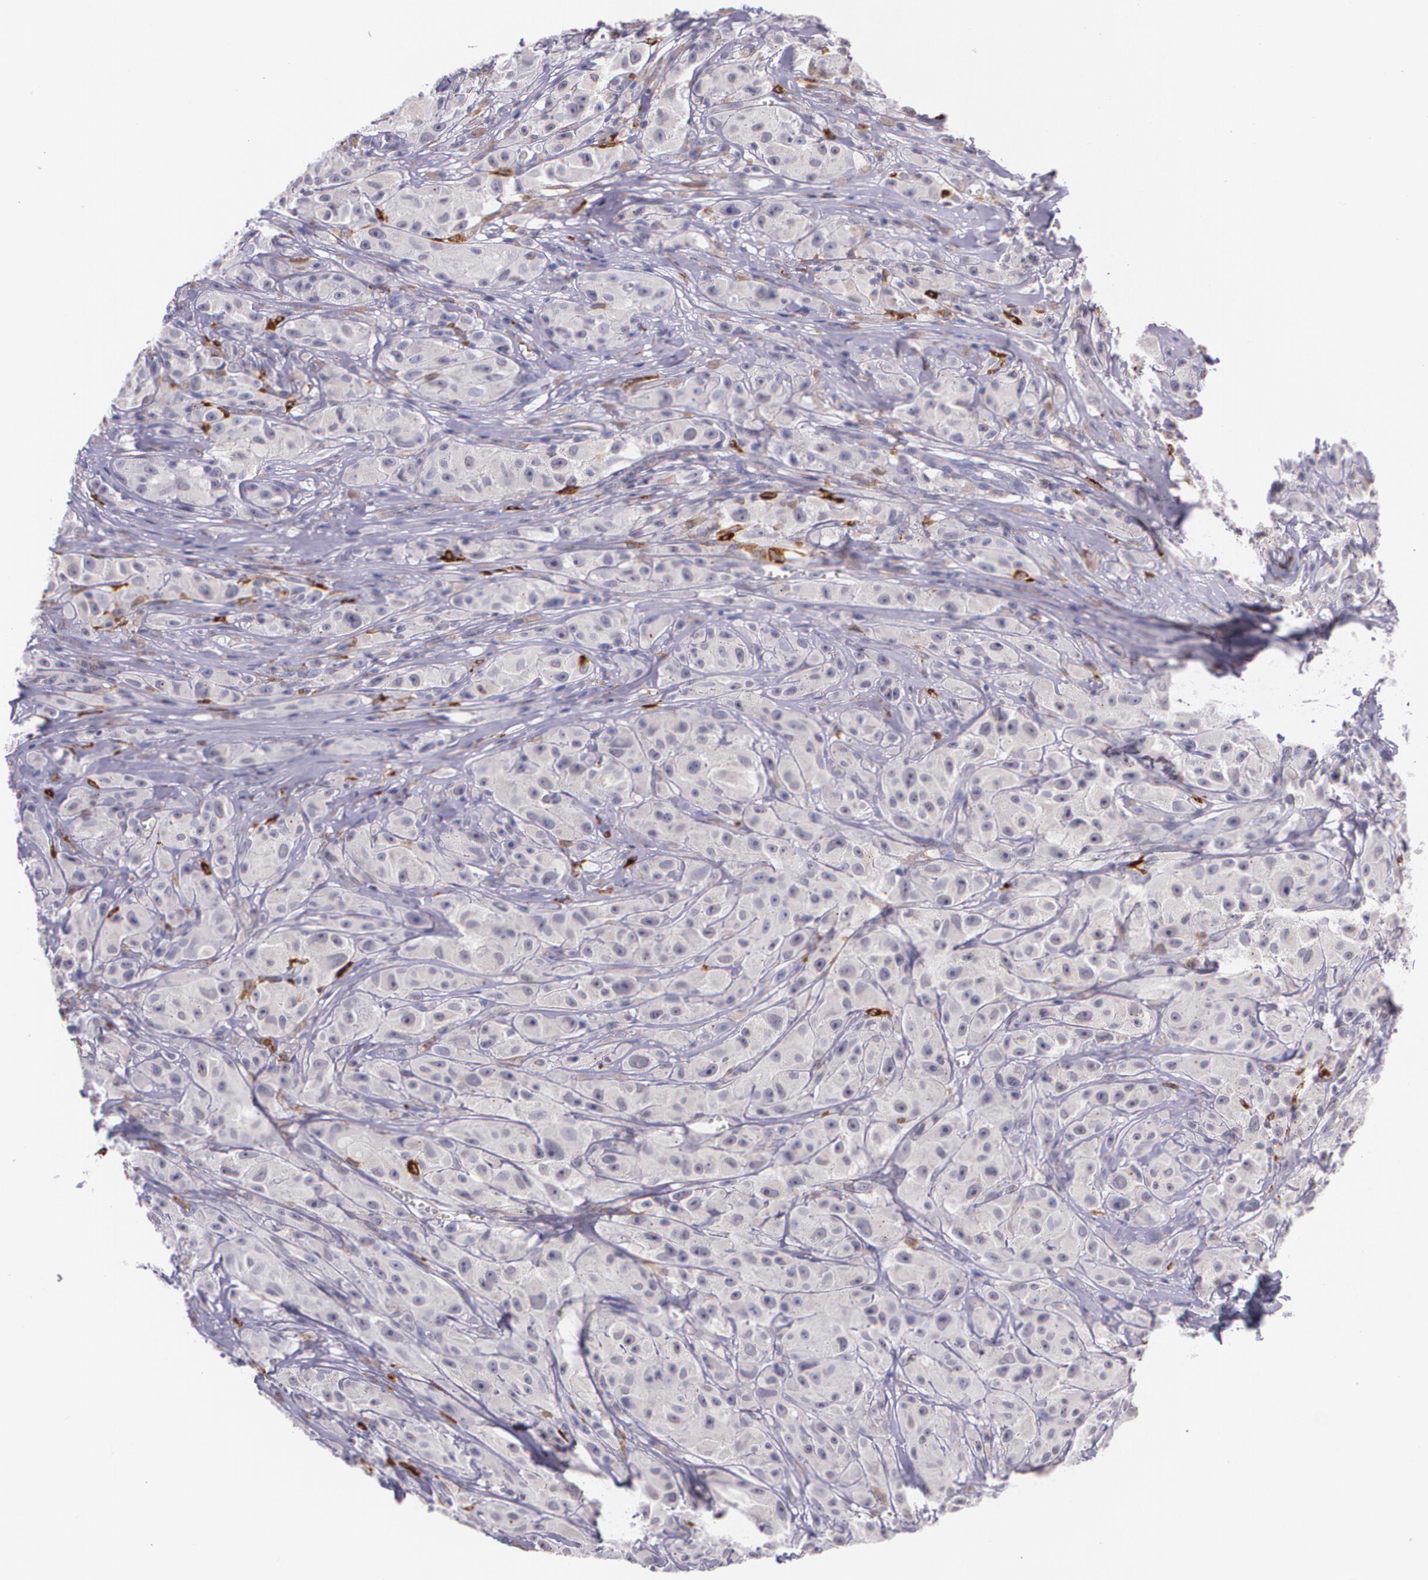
{"staining": {"intensity": "negative", "quantity": "none", "location": "none"}, "tissue": "melanoma", "cell_type": "Tumor cells", "image_type": "cancer", "snomed": [{"axis": "morphology", "description": "Malignant melanoma, NOS"}, {"axis": "topography", "description": "Skin"}], "caption": "There is no significant expression in tumor cells of melanoma.", "gene": "RTN1", "patient": {"sex": "male", "age": 56}}